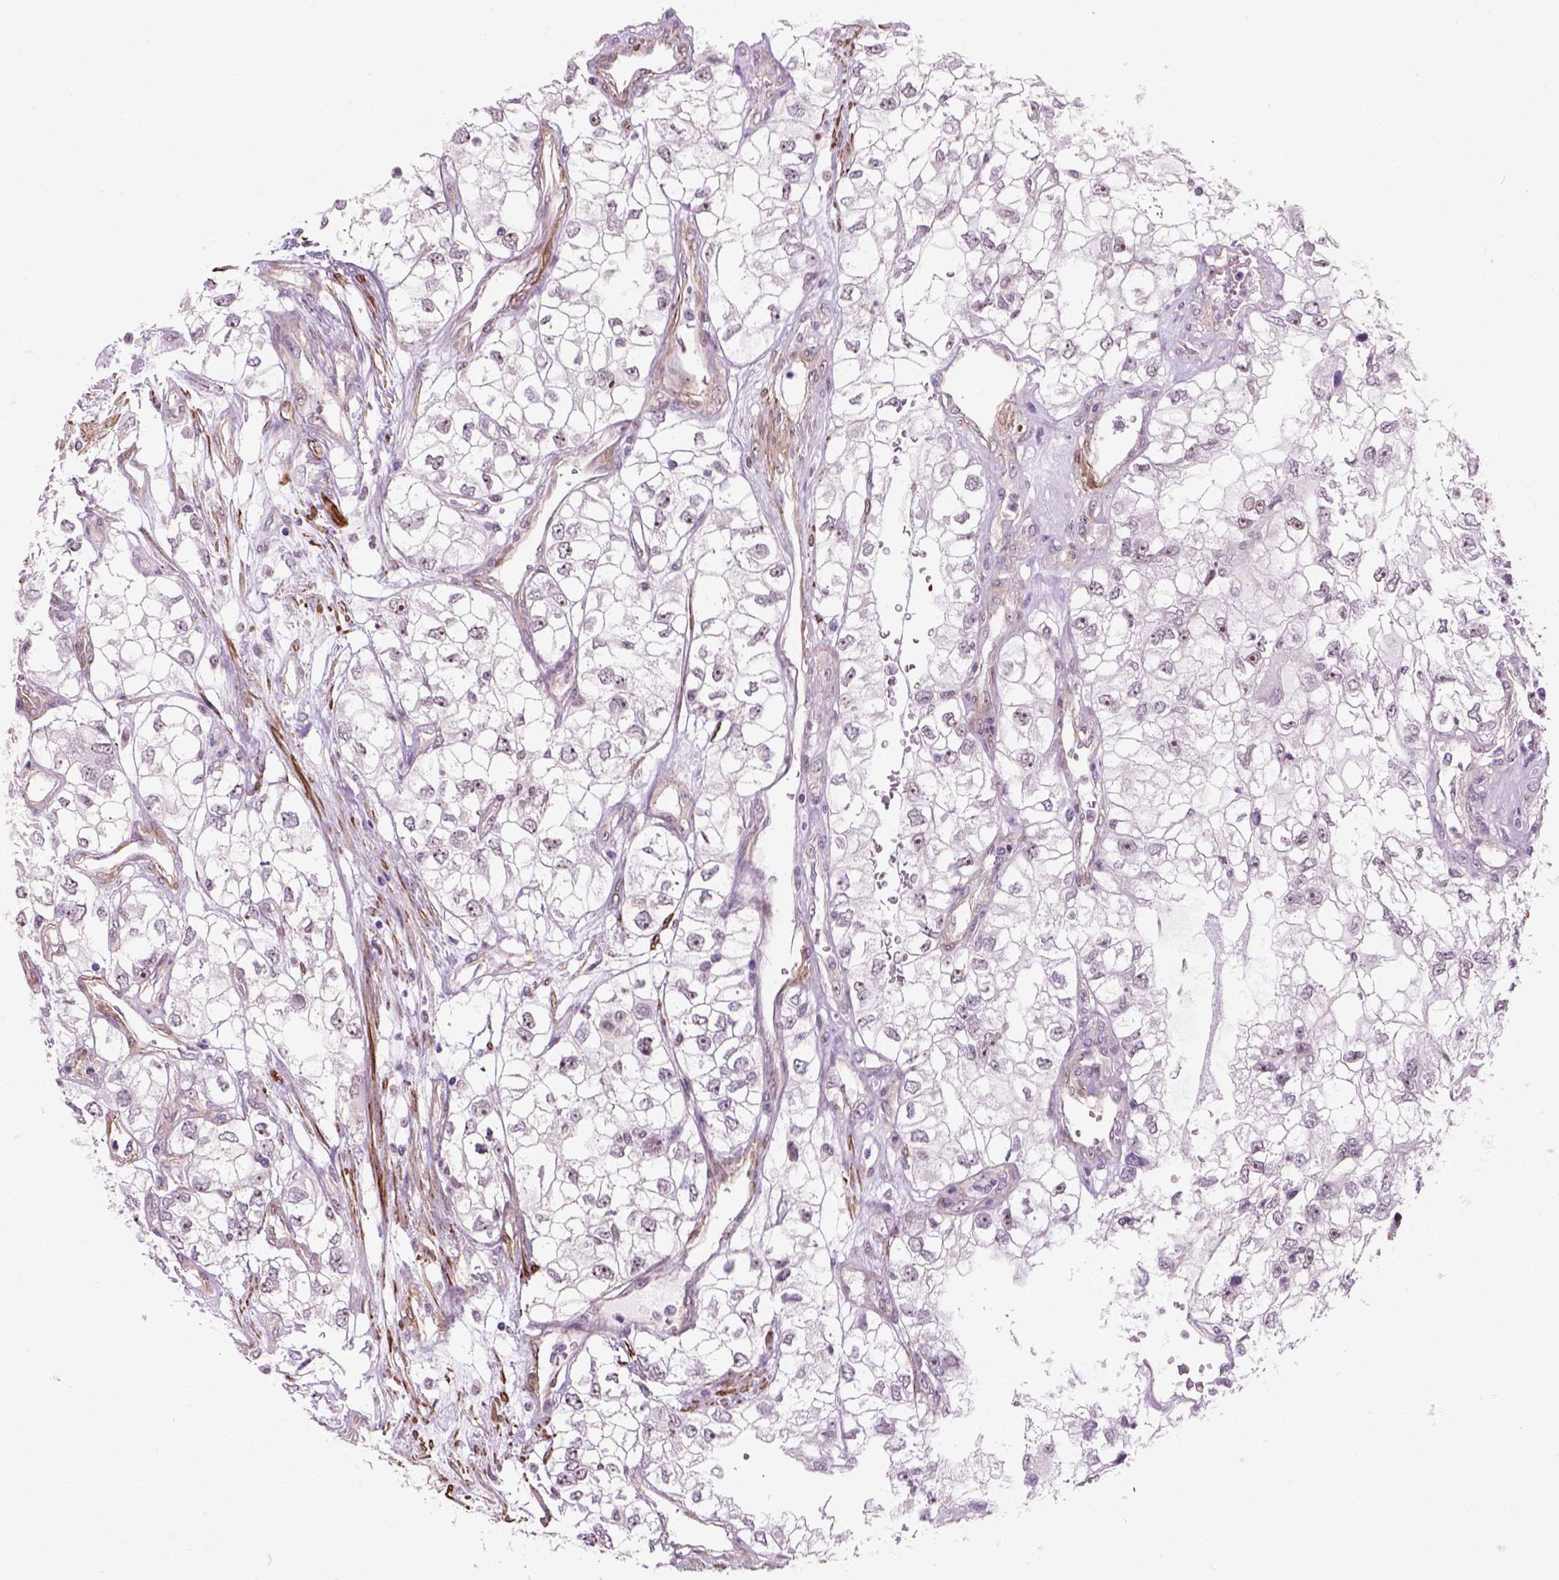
{"staining": {"intensity": "weak", "quantity": ">75%", "location": "nuclear"}, "tissue": "renal cancer", "cell_type": "Tumor cells", "image_type": "cancer", "snomed": [{"axis": "morphology", "description": "Adenocarcinoma, NOS"}, {"axis": "topography", "description": "Kidney"}], "caption": "Immunohistochemical staining of human renal cancer shows low levels of weak nuclear positivity in approximately >75% of tumor cells.", "gene": "RRS1", "patient": {"sex": "female", "age": 59}}